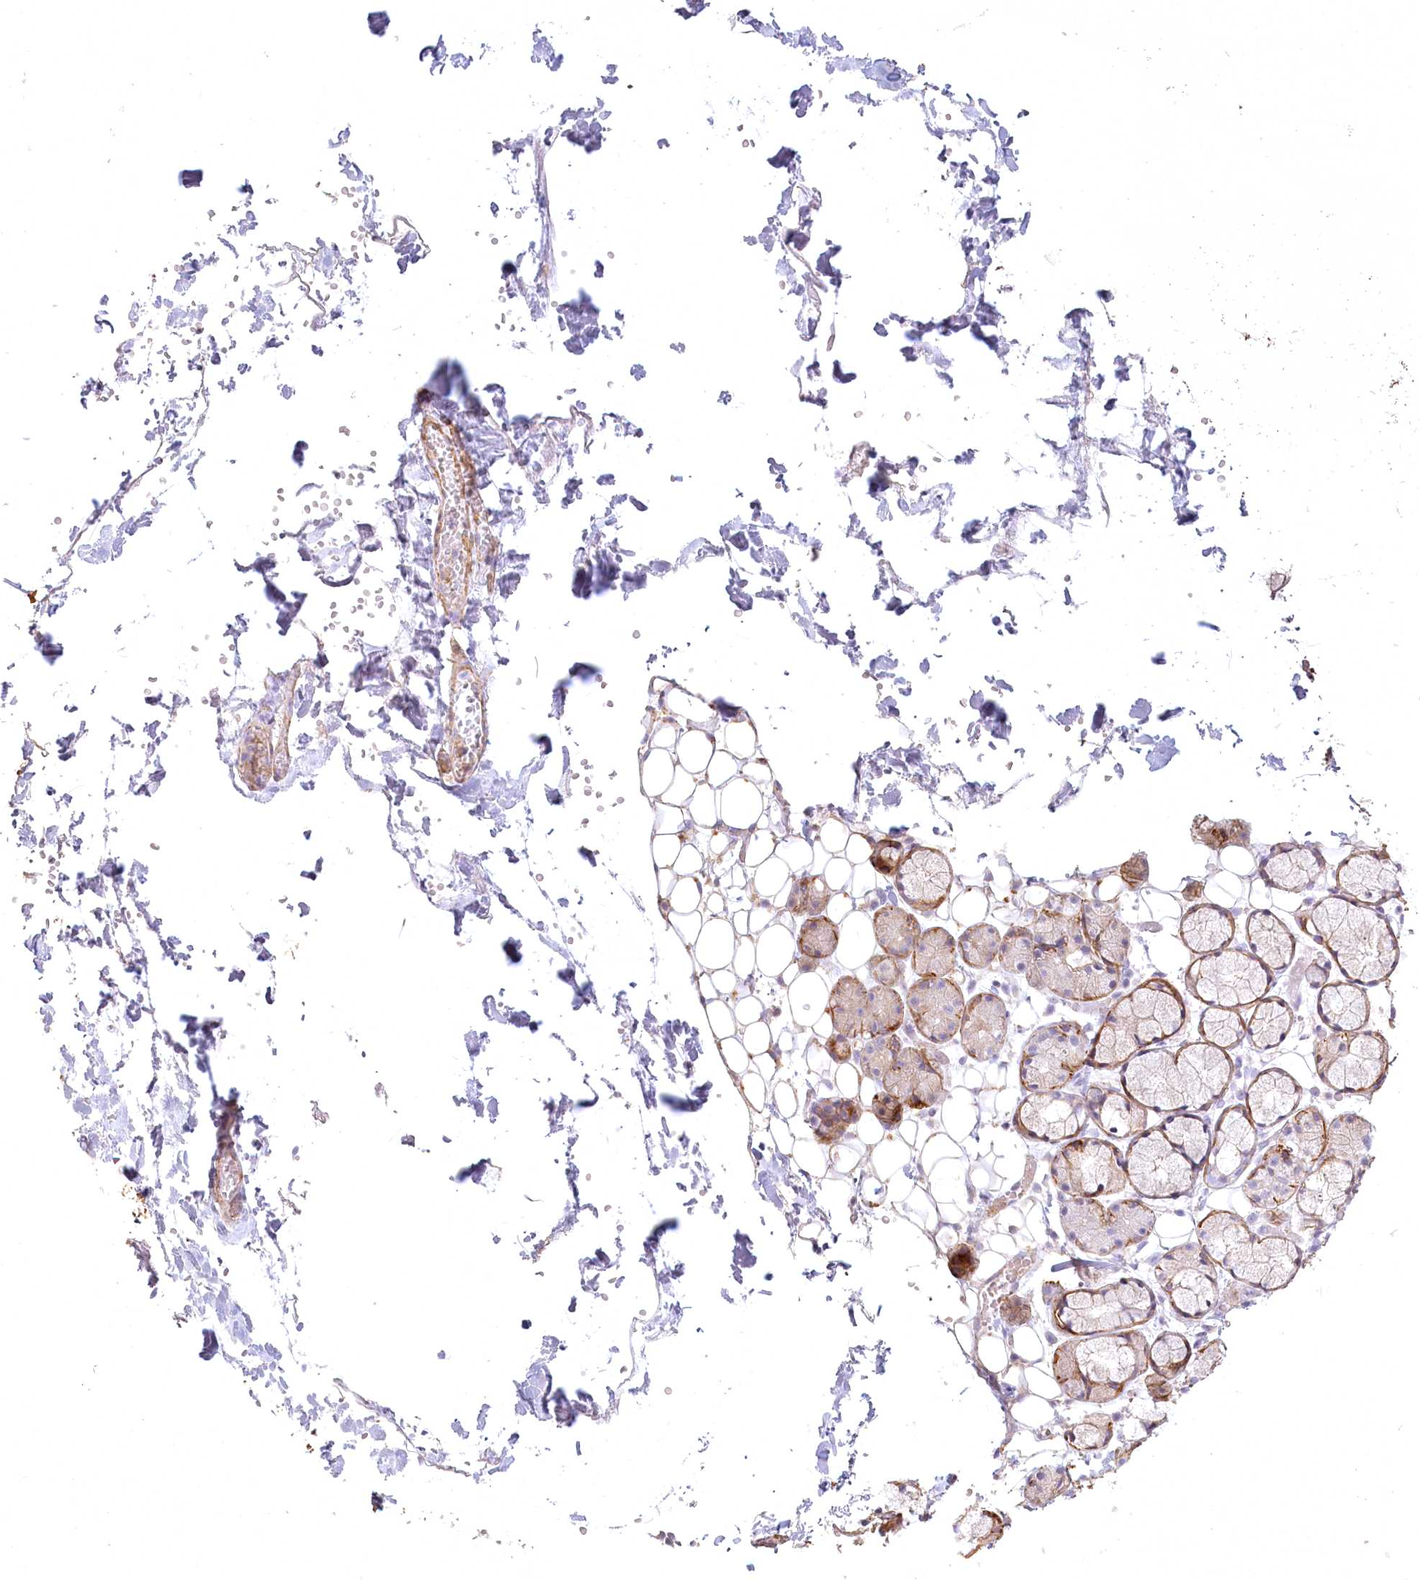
{"staining": {"intensity": "moderate", "quantity": "<25%", "location": "cytoplasmic/membranous"}, "tissue": "salivary gland", "cell_type": "Glandular cells", "image_type": "normal", "snomed": [{"axis": "morphology", "description": "Normal tissue, NOS"}, {"axis": "topography", "description": "Salivary gland"}], "caption": "DAB (3,3'-diaminobenzidine) immunohistochemical staining of unremarkable salivary gland reveals moderate cytoplasmic/membranous protein staining in about <25% of glandular cells. (Brightfield microscopy of DAB IHC at high magnification).", "gene": "INPP4B", "patient": {"sex": "male", "age": 63}}